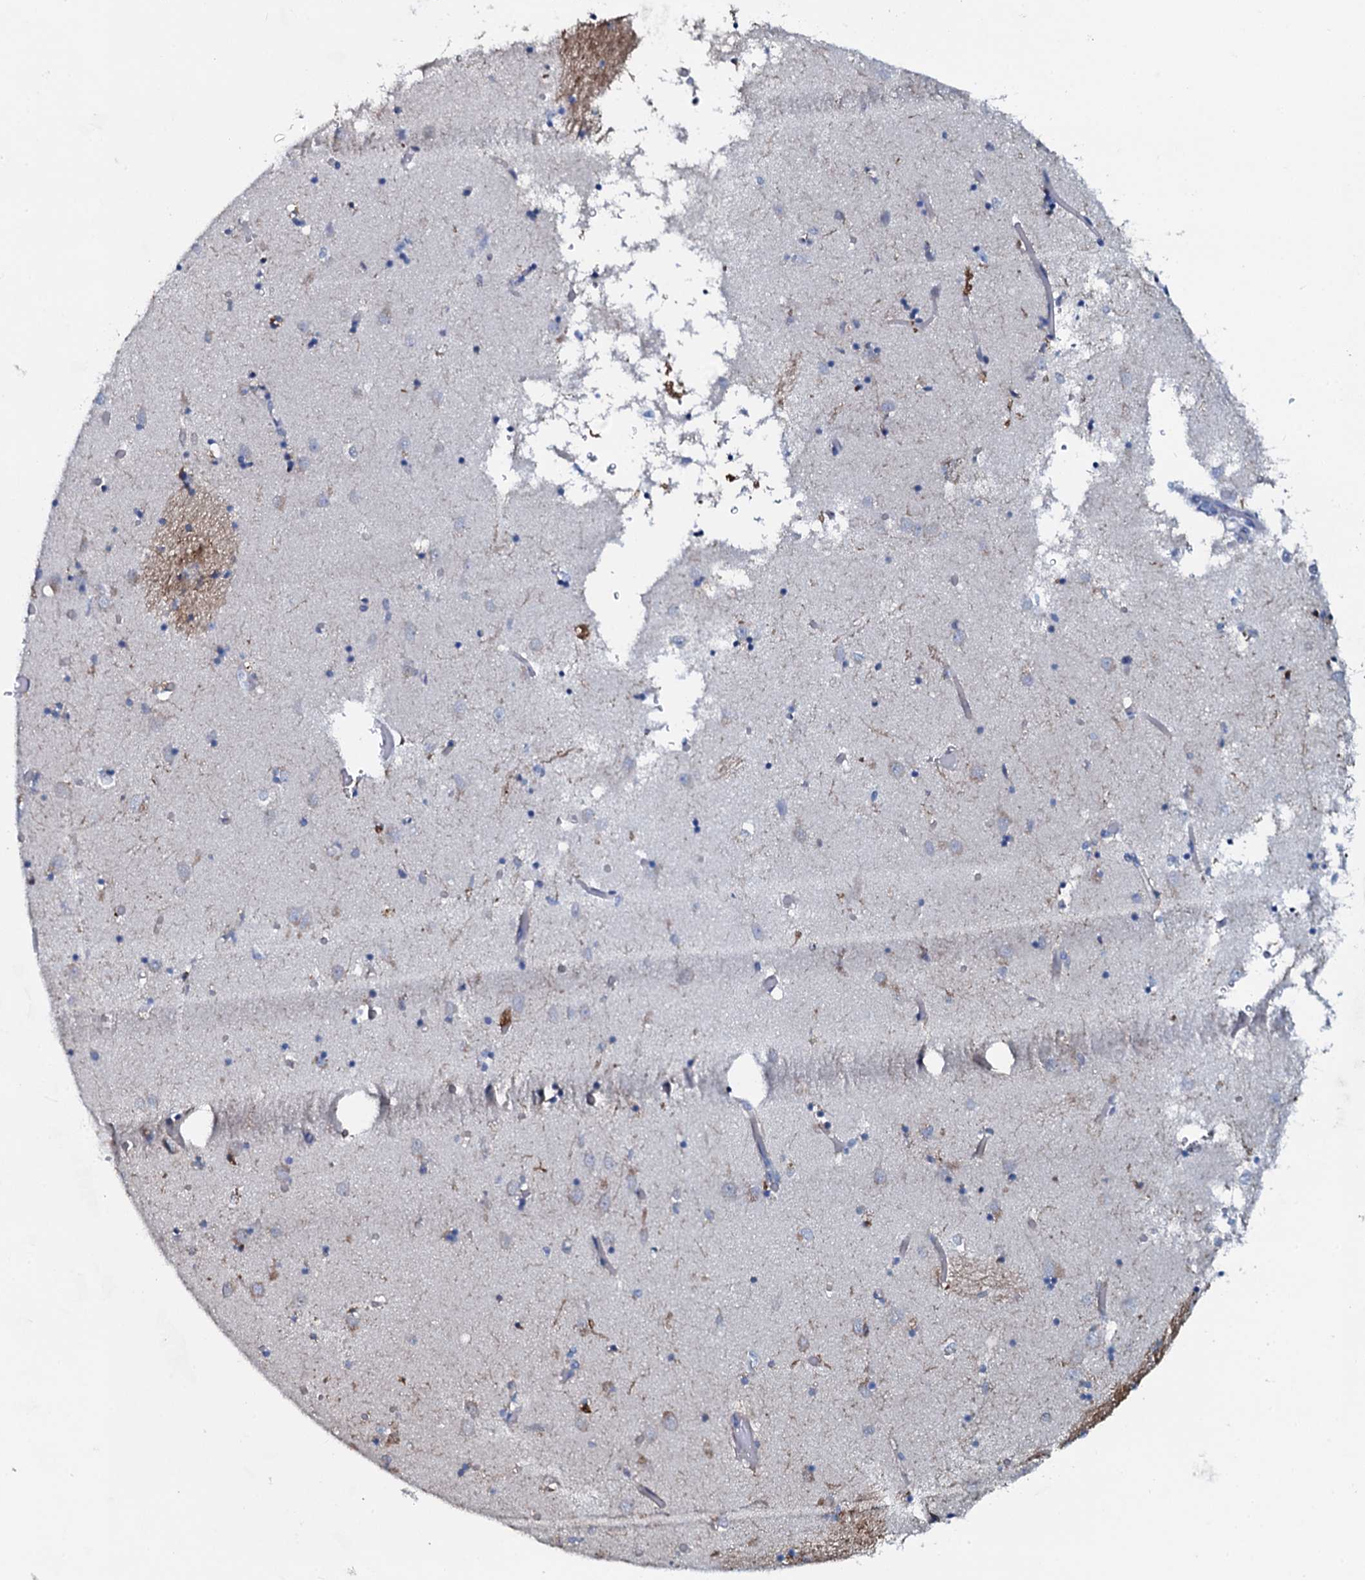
{"staining": {"intensity": "negative", "quantity": "none", "location": "none"}, "tissue": "caudate", "cell_type": "Glial cells", "image_type": "normal", "snomed": [{"axis": "morphology", "description": "Normal tissue, NOS"}, {"axis": "topography", "description": "Lateral ventricle wall"}], "caption": "An IHC histopathology image of unremarkable caudate is shown. There is no staining in glial cells of caudate. (Brightfield microscopy of DAB (3,3'-diaminobenzidine) immunohistochemistry at high magnification).", "gene": "SLC4A7", "patient": {"sex": "male", "age": 70}}